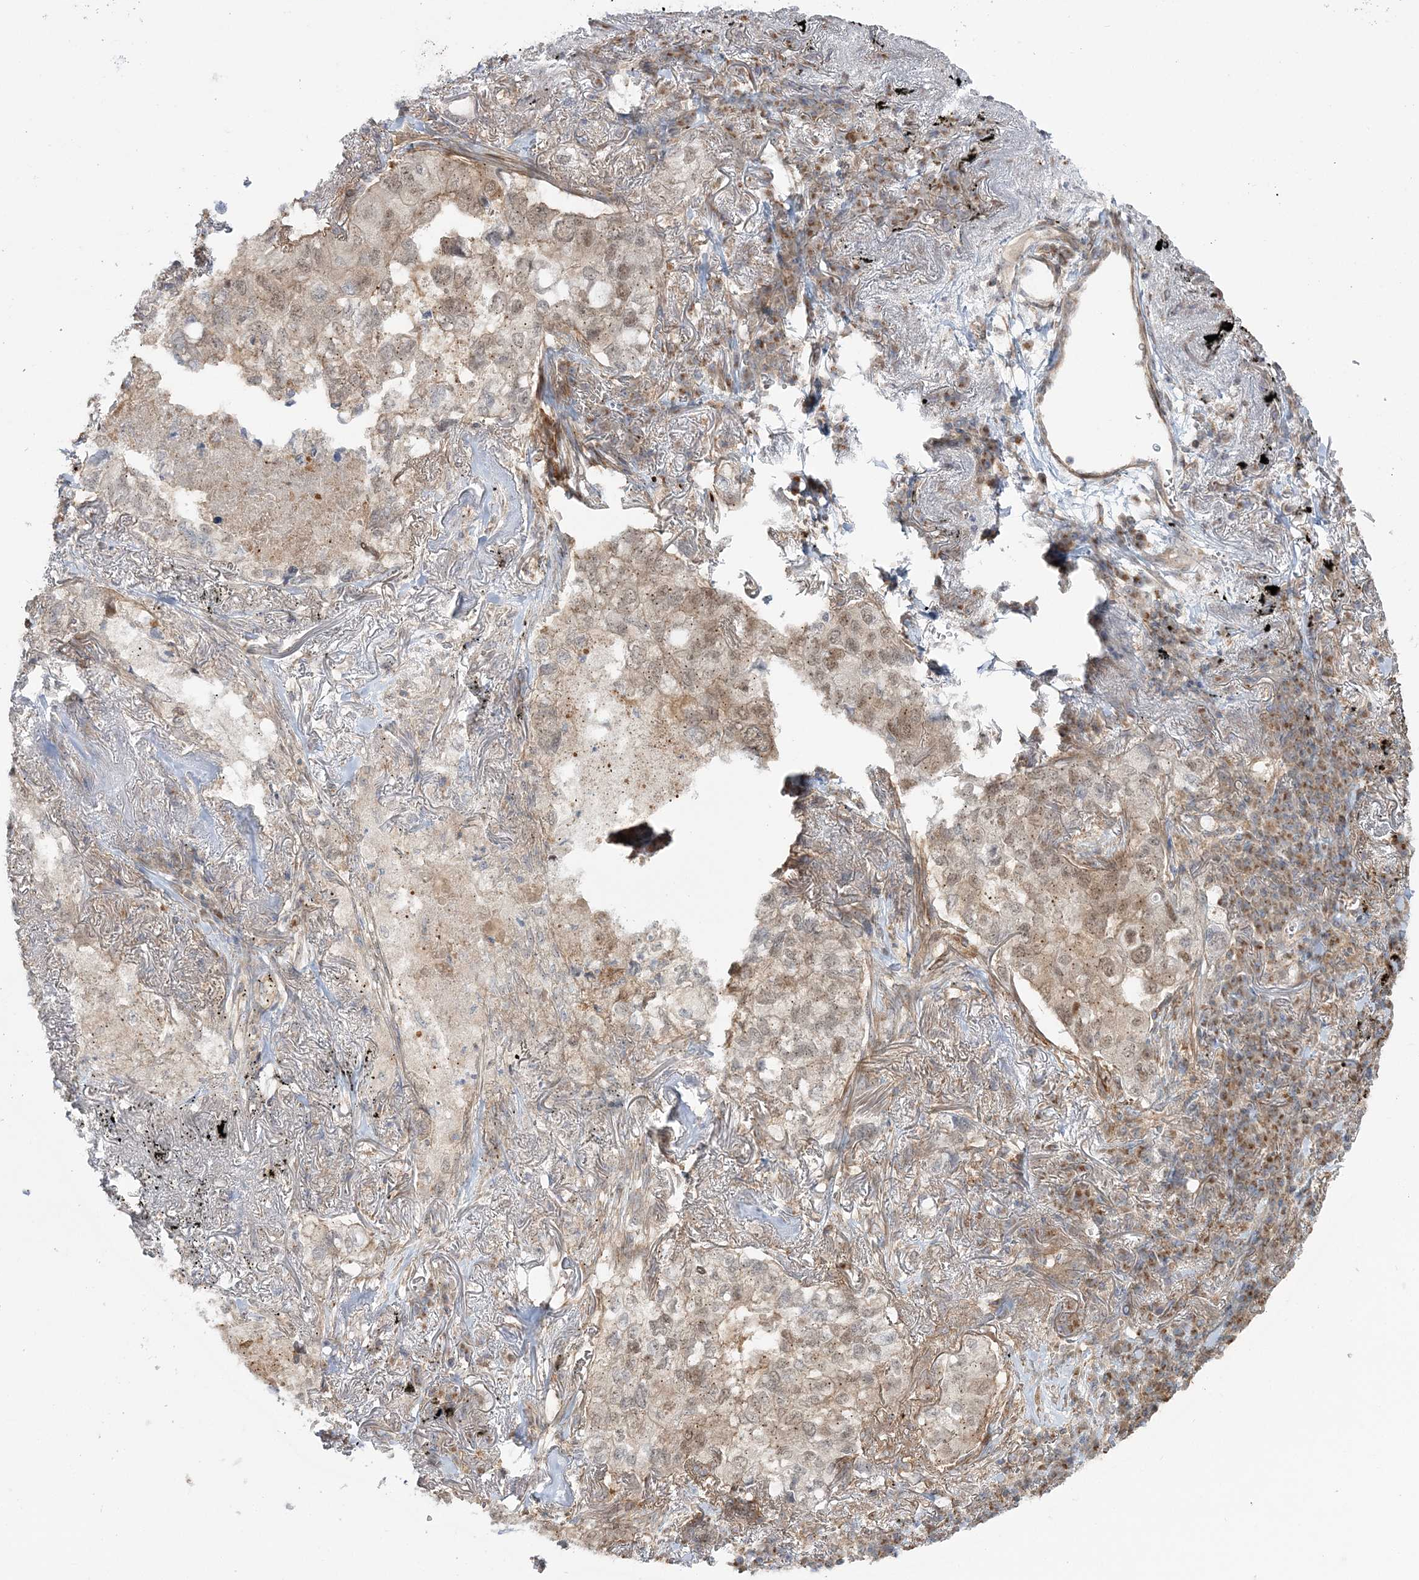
{"staining": {"intensity": "weak", "quantity": "25%-75%", "location": "cytoplasmic/membranous,nuclear"}, "tissue": "lung cancer", "cell_type": "Tumor cells", "image_type": "cancer", "snomed": [{"axis": "morphology", "description": "Adenocarcinoma, NOS"}, {"axis": "topography", "description": "Lung"}], "caption": "Adenocarcinoma (lung) tissue displays weak cytoplasmic/membranous and nuclear staining in about 25%-75% of tumor cells", "gene": "MOCS2", "patient": {"sex": "male", "age": 65}}